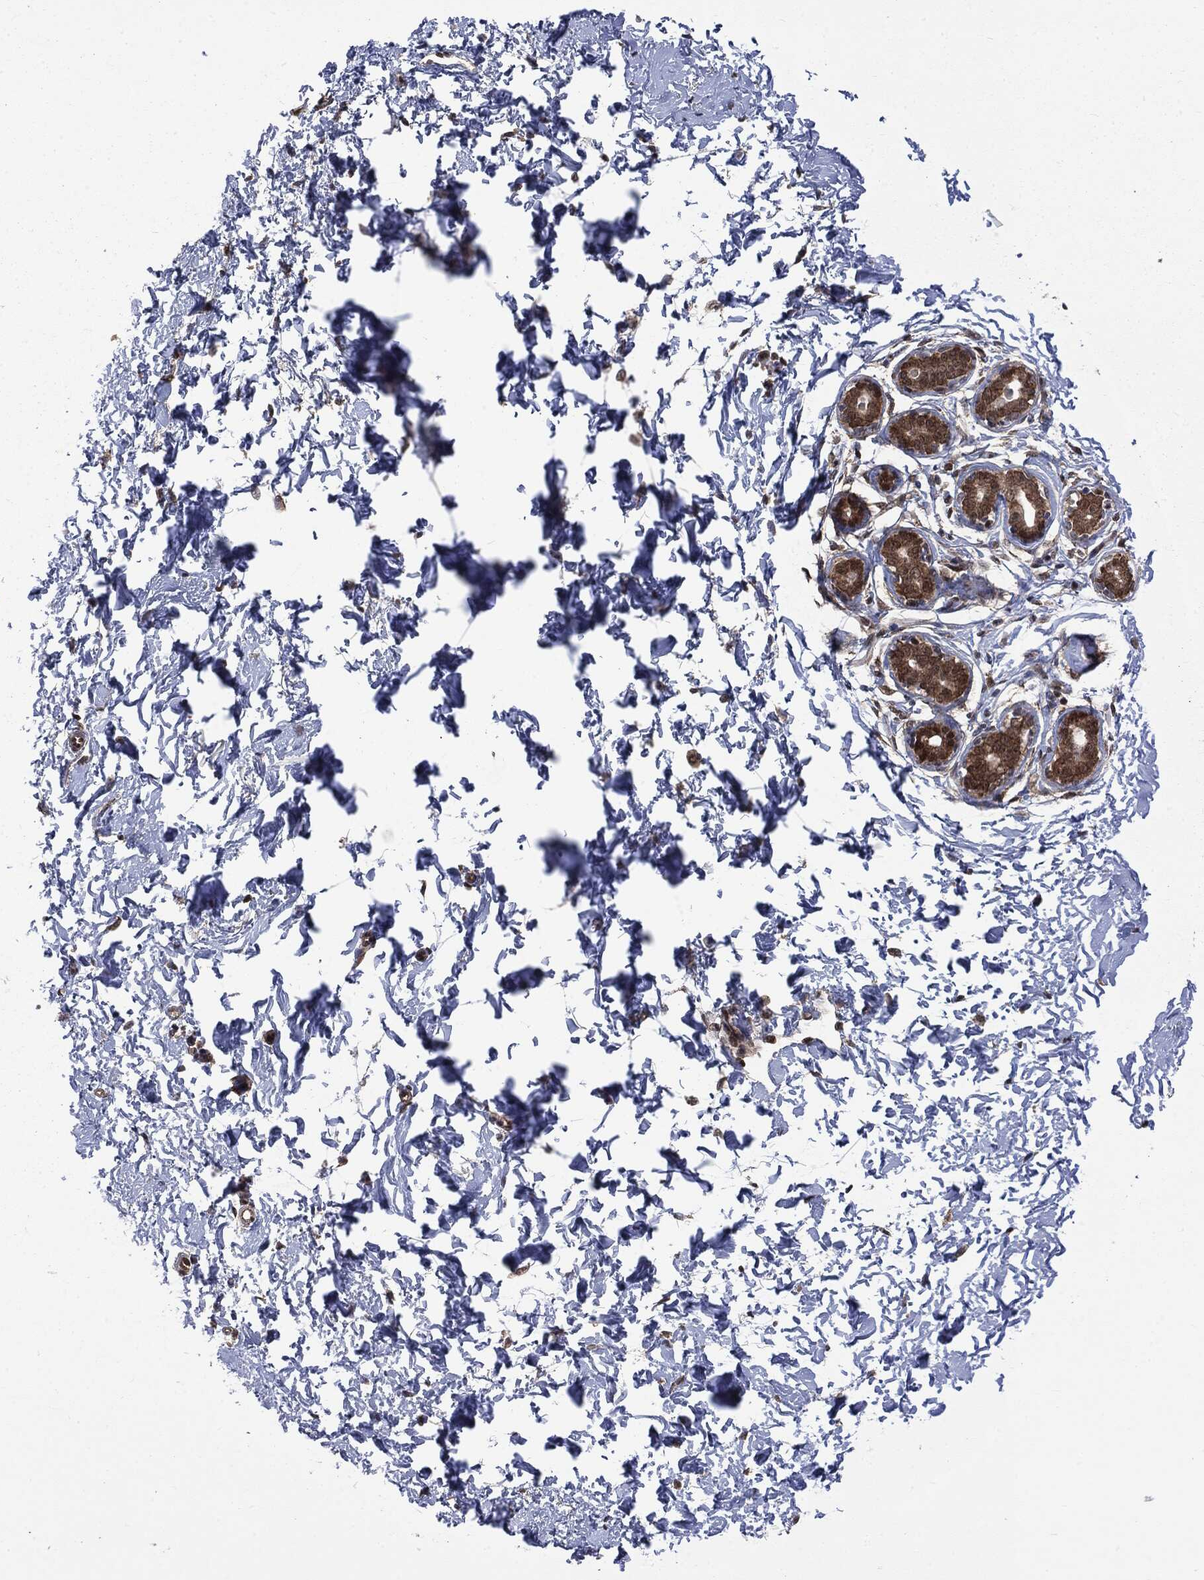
{"staining": {"intensity": "moderate", "quantity": ">75%", "location": "cytoplasmic/membranous"}, "tissue": "breast", "cell_type": "Glandular cells", "image_type": "normal", "snomed": [{"axis": "morphology", "description": "Normal tissue, NOS"}, {"axis": "topography", "description": "Breast"}], "caption": "Immunohistochemistry image of normal human breast stained for a protein (brown), which reveals medium levels of moderate cytoplasmic/membranous staining in approximately >75% of glandular cells.", "gene": "GPI", "patient": {"sex": "female", "age": 37}}